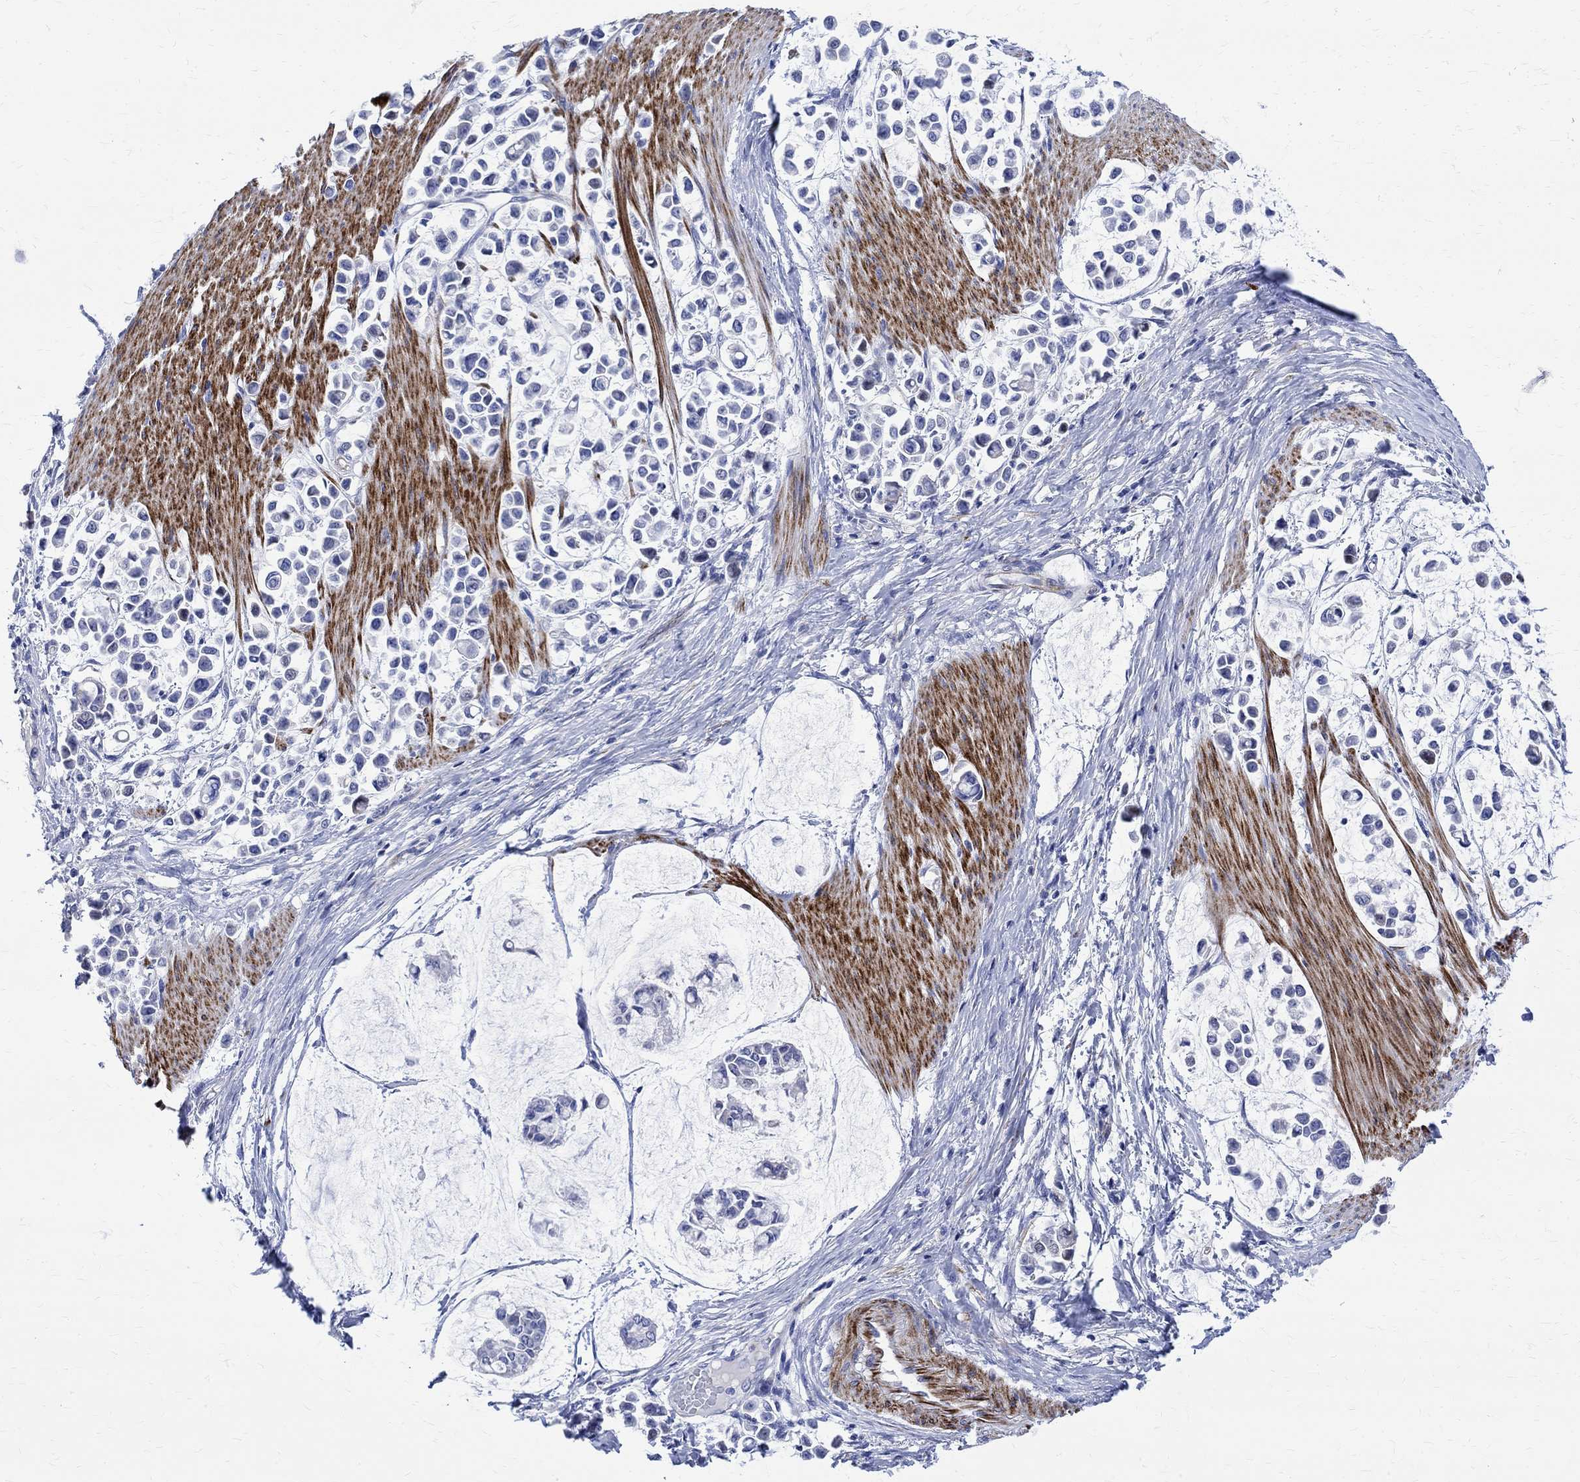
{"staining": {"intensity": "negative", "quantity": "none", "location": "none"}, "tissue": "stomach cancer", "cell_type": "Tumor cells", "image_type": "cancer", "snomed": [{"axis": "morphology", "description": "Adenocarcinoma, NOS"}, {"axis": "topography", "description": "Stomach"}], "caption": "Immunohistochemical staining of human stomach cancer demonstrates no significant positivity in tumor cells.", "gene": "PARVB", "patient": {"sex": "male", "age": 82}}